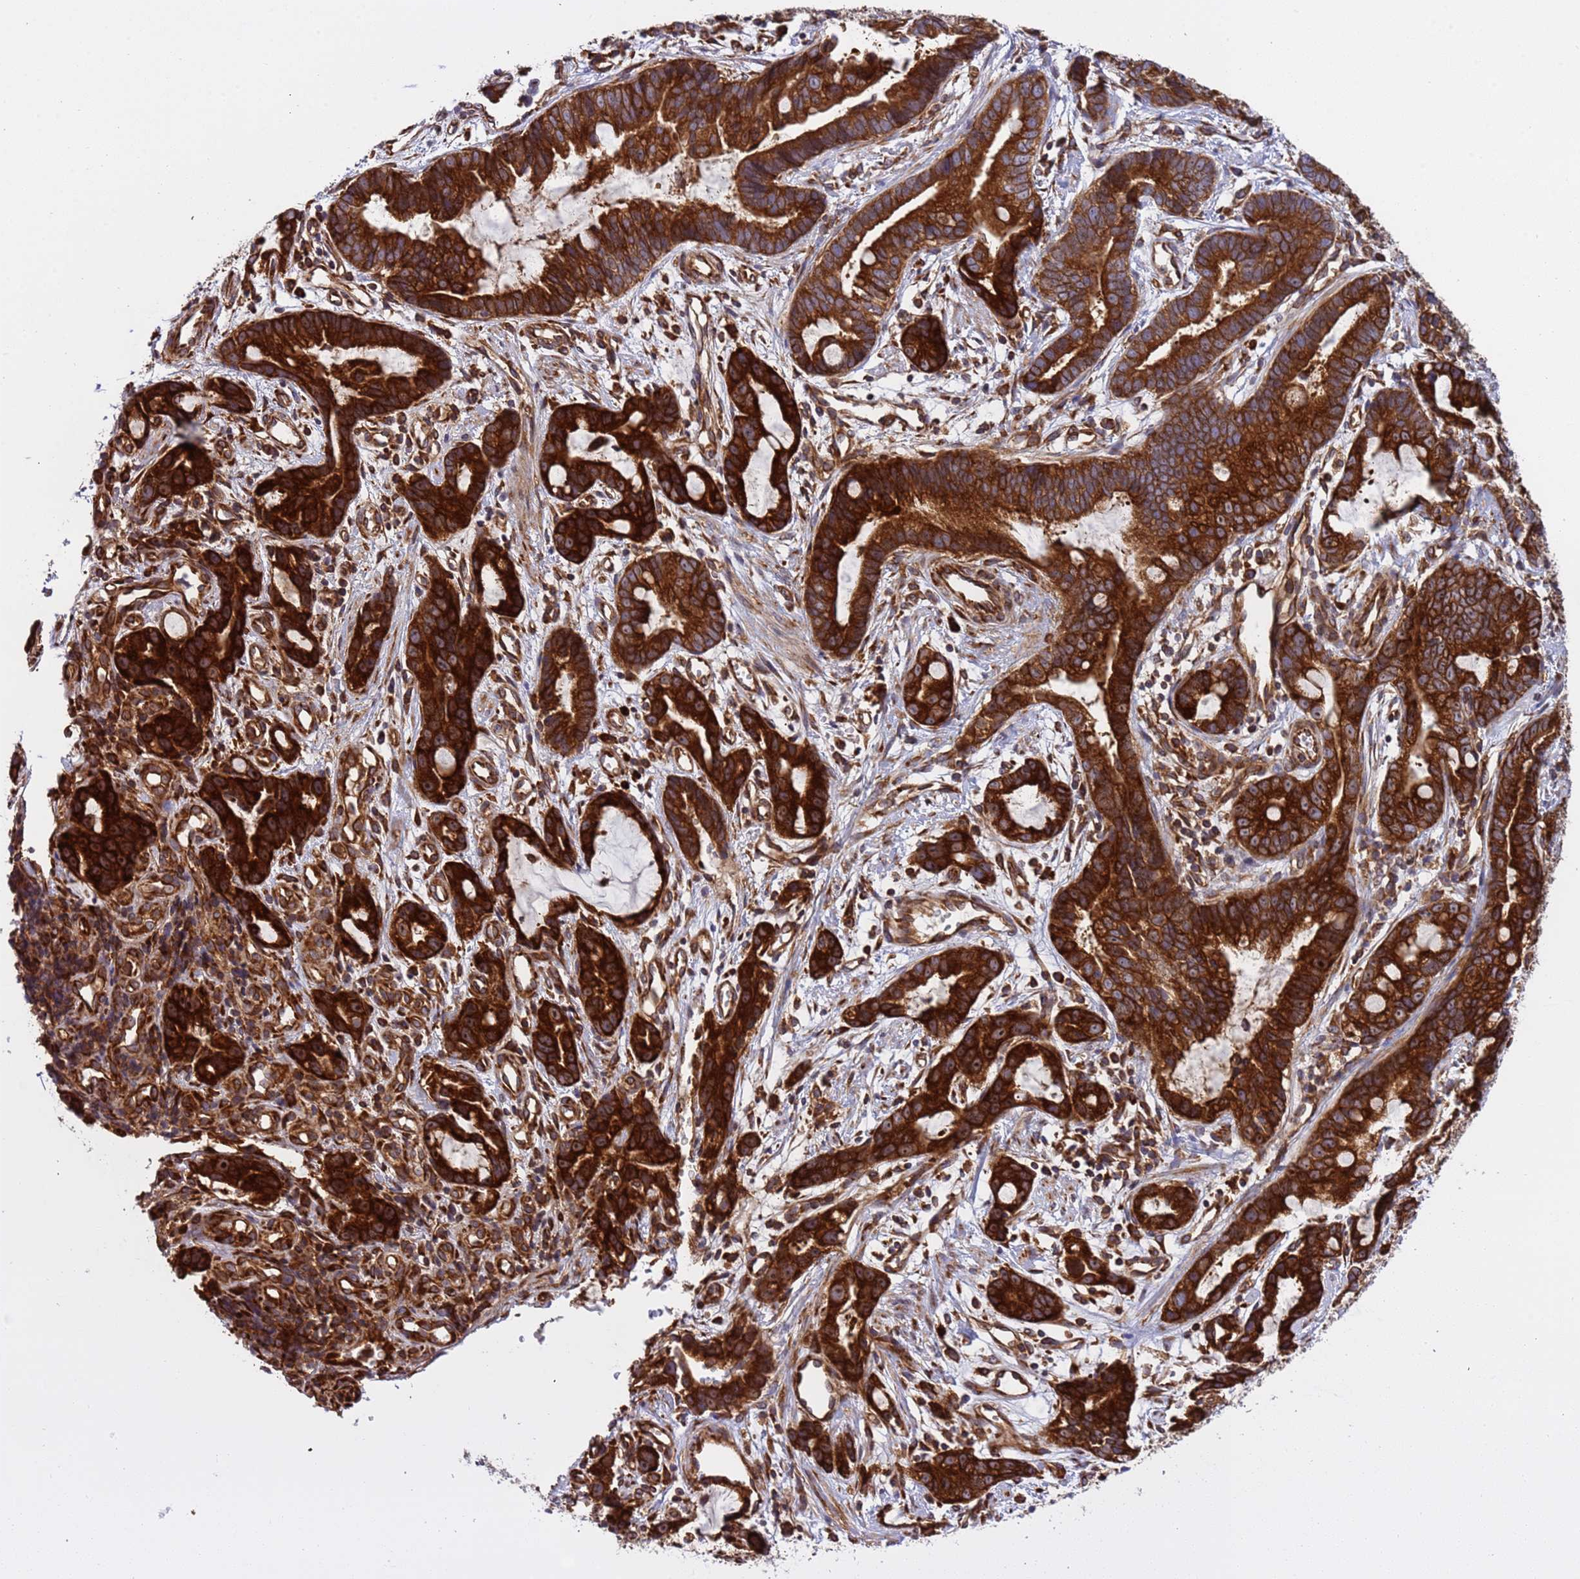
{"staining": {"intensity": "strong", "quantity": ">75%", "location": "cytoplasmic/membranous,nuclear"}, "tissue": "stomach cancer", "cell_type": "Tumor cells", "image_type": "cancer", "snomed": [{"axis": "morphology", "description": "Adenocarcinoma, NOS"}, {"axis": "topography", "description": "Stomach"}], "caption": "A photomicrograph showing strong cytoplasmic/membranous and nuclear positivity in approximately >75% of tumor cells in stomach cancer (adenocarcinoma), as visualized by brown immunohistochemical staining.", "gene": "RPL36", "patient": {"sex": "male", "age": 55}}